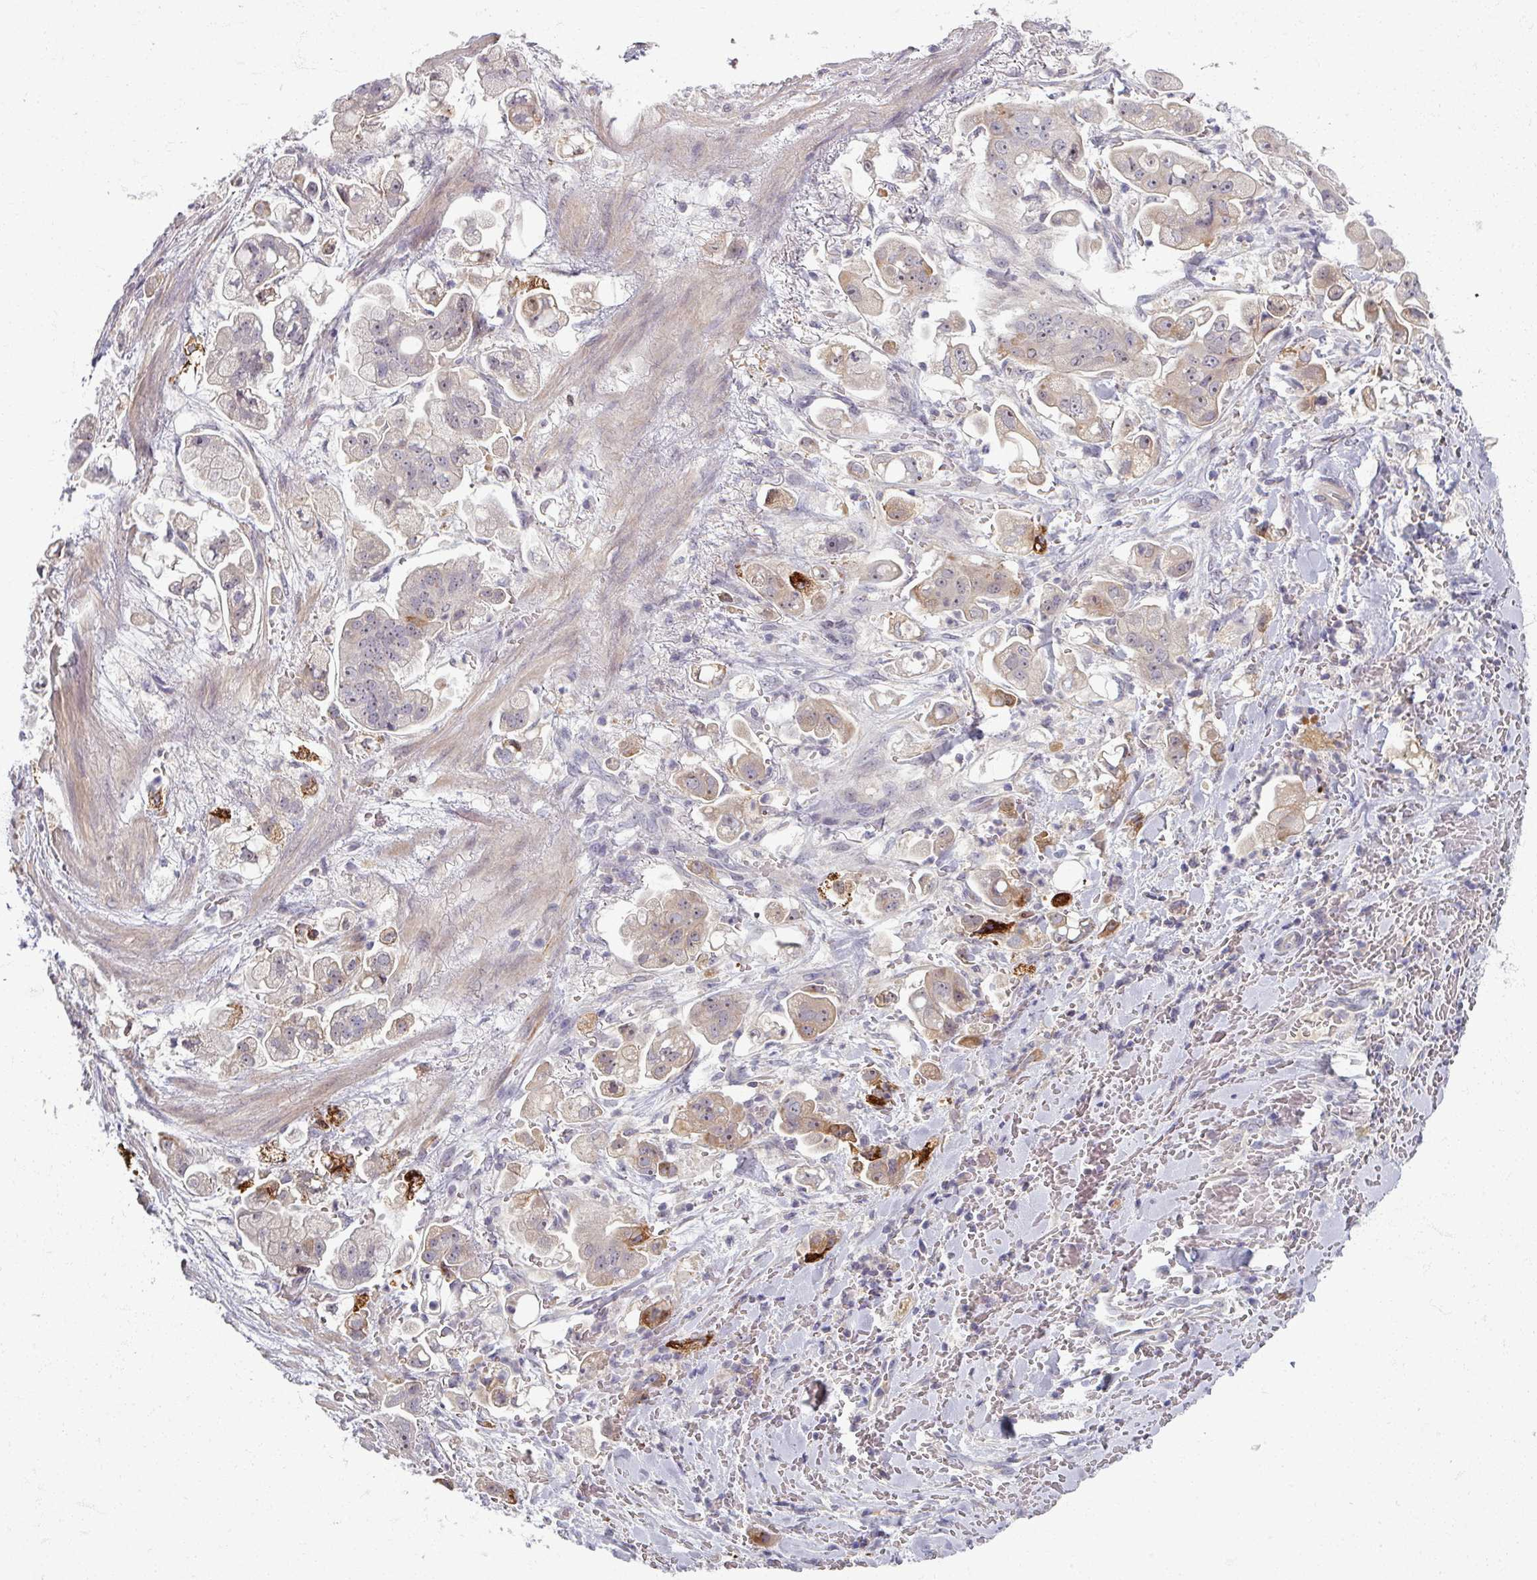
{"staining": {"intensity": "moderate", "quantity": "<25%", "location": "cytoplasmic/membranous"}, "tissue": "stomach cancer", "cell_type": "Tumor cells", "image_type": "cancer", "snomed": [{"axis": "morphology", "description": "Adenocarcinoma, NOS"}, {"axis": "topography", "description": "Stomach"}], "caption": "This image reveals stomach cancer (adenocarcinoma) stained with immunohistochemistry (IHC) to label a protein in brown. The cytoplasmic/membranous of tumor cells show moderate positivity for the protein. Nuclei are counter-stained blue.", "gene": "TTLL7", "patient": {"sex": "male", "age": 62}}